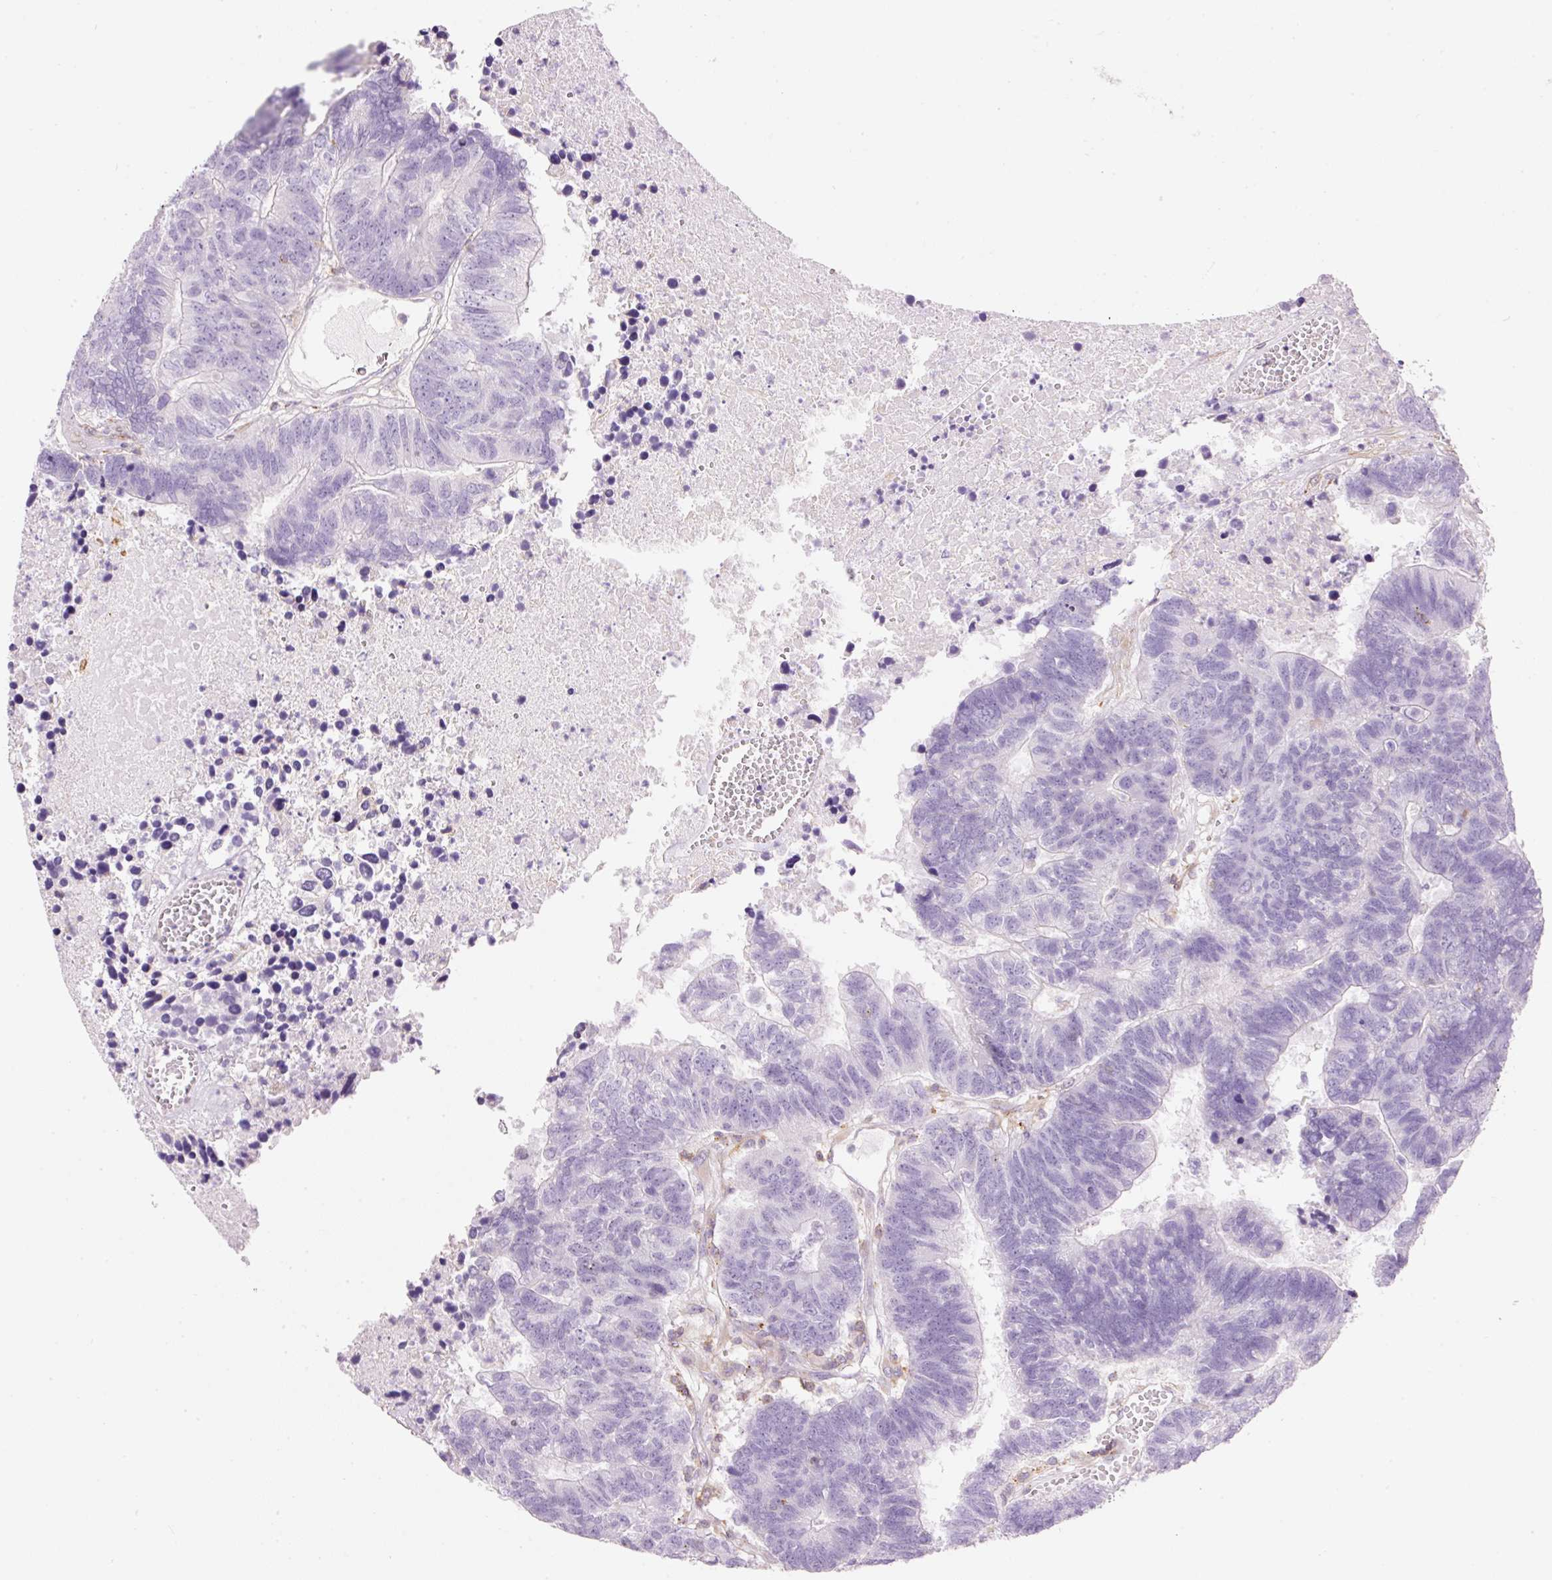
{"staining": {"intensity": "negative", "quantity": "none", "location": "none"}, "tissue": "colorectal cancer", "cell_type": "Tumor cells", "image_type": "cancer", "snomed": [{"axis": "morphology", "description": "Adenocarcinoma, NOS"}, {"axis": "topography", "description": "Colon"}], "caption": "Immunohistochemistry (IHC) photomicrograph of human colorectal cancer stained for a protein (brown), which displays no positivity in tumor cells.", "gene": "DOK6", "patient": {"sex": "female", "age": 48}}